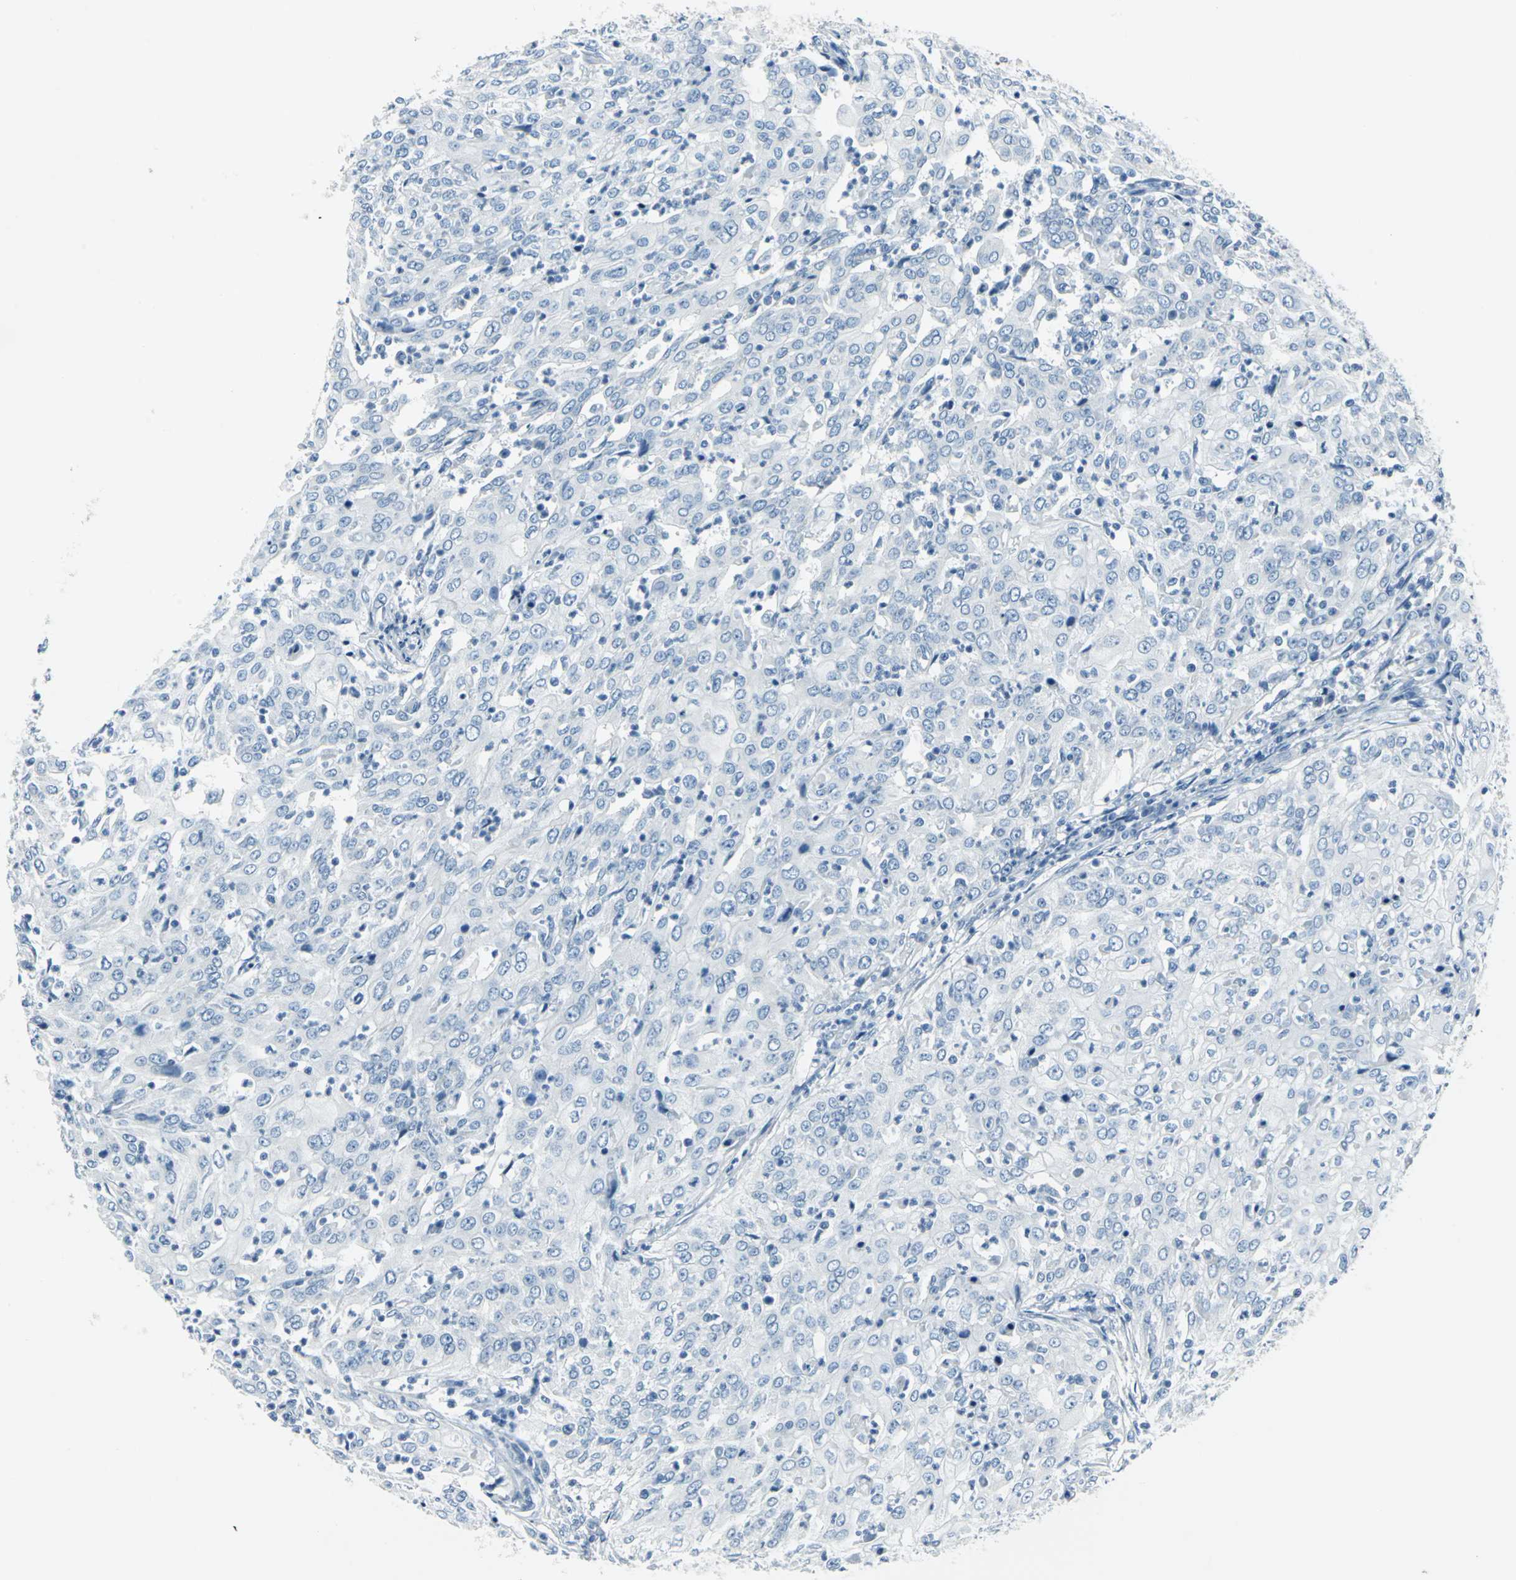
{"staining": {"intensity": "negative", "quantity": "none", "location": "none"}, "tissue": "cervical cancer", "cell_type": "Tumor cells", "image_type": "cancer", "snomed": [{"axis": "morphology", "description": "Squamous cell carcinoma, NOS"}, {"axis": "topography", "description": "Cervix"}], "caption": "A high-resolution image shows immunohistochemistry (IHC) staining of cervical cancer, which demonstrates no significant positivity in tumor cells.", "gene": "CYB5A", "patient": {"sex": "female", "age": 39}}